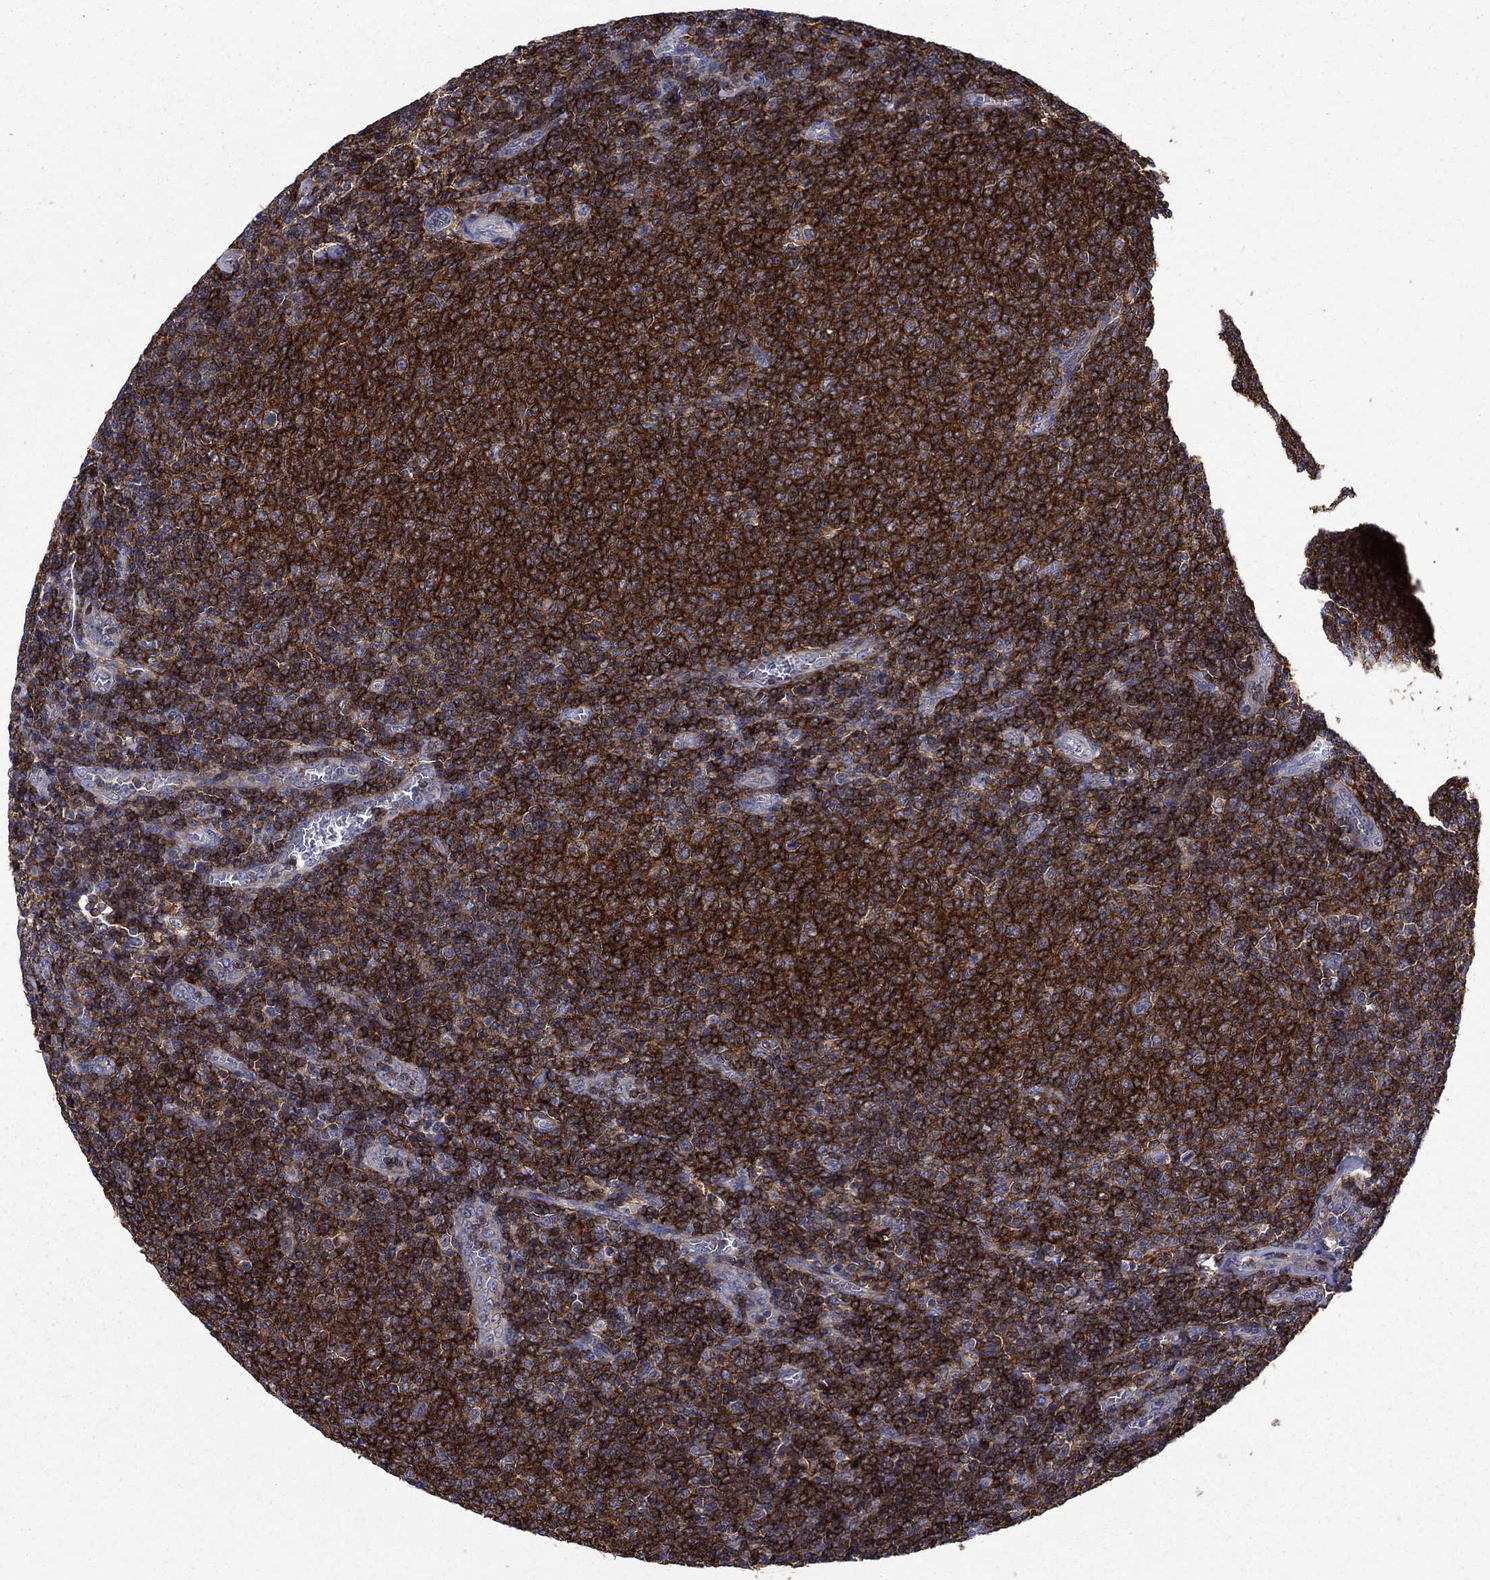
{"staining": {"intensity": "strong", "quantity": ">75%", "location": "cytoplasmic/membranous"}, "tissue": "lymphoma", "cell_type": "Tumor cells", "image_type": "cancer", "snomed": [{"axis": "morphology", "description": "Malignant lymphoma, non-Hodgkin's type, Low grade"}, {"axis": "topography", "description": "Lymph node"}], "caption": "IHC photomicrograph of human malignant lymphoma, non-Hodgkin's type (low-grade) stained for a protein (brown), which shows high levels of strong cytoplasmic/membranous staining in approximately >75% of tumor cells.", "gene": "SIT1", "patient": {"sex": "male", "age": 52}}